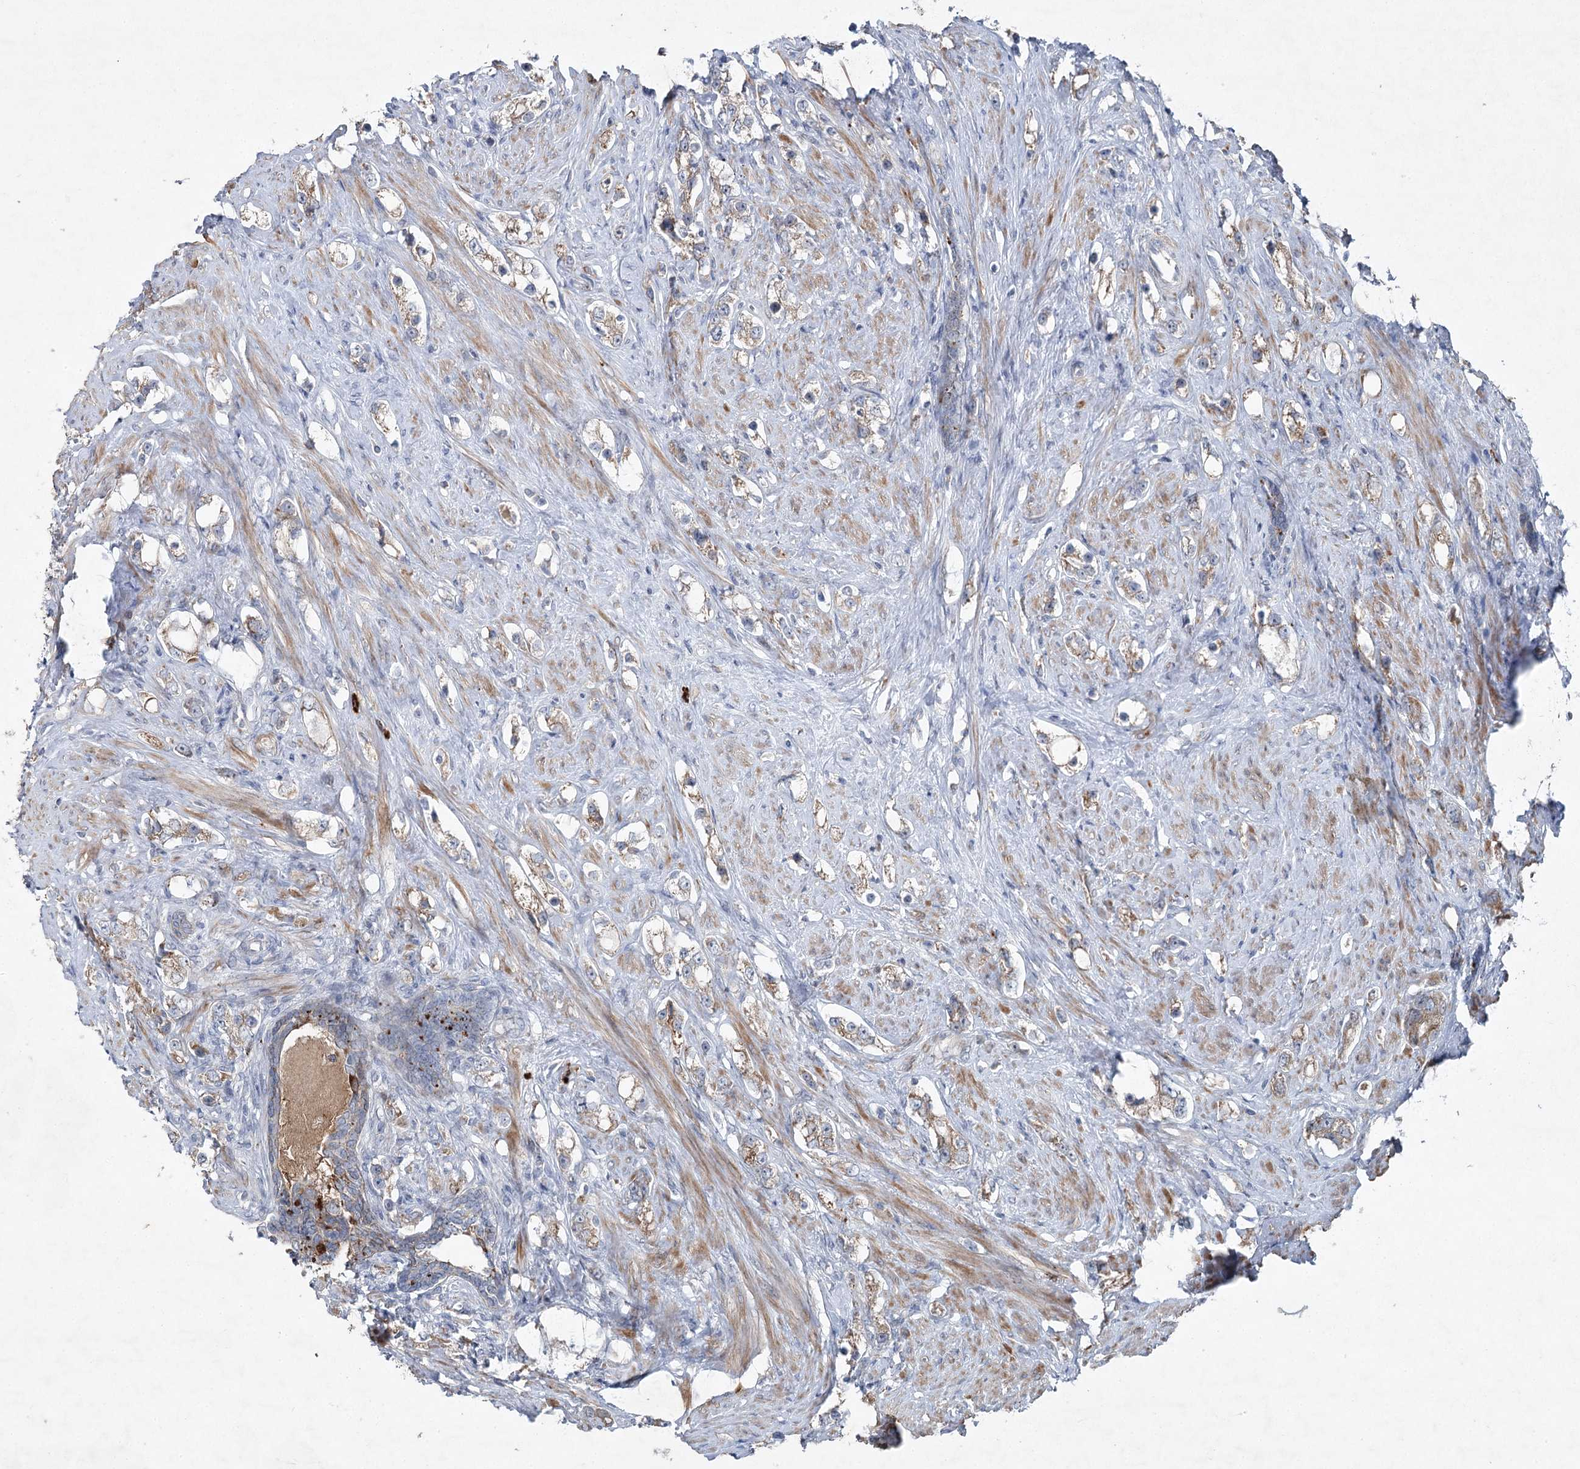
{"staining": {"intensity": "weak", "quantity": "25%-75%", "location": "cytoplasmic/membranous"}, "tissue": "prostate cancer", "cell_type": "Tumor cells", "image_type": "cancer", "snomed": [{"axis": "morphology", "description": "Adenocarcinoma, High grade"}, {"axis": "topography", "description": "Prostate"}], "caption": "Approximately 25%-75% of tumor cells in prostate adenocarcinoma (high-grade) exhibit weak cytoplasmic/membranous protein staining as visualized by brown immunohistochemical staining.", "gene": "PLA2G12A", "patient": {"sex": "male", "age": 63}}